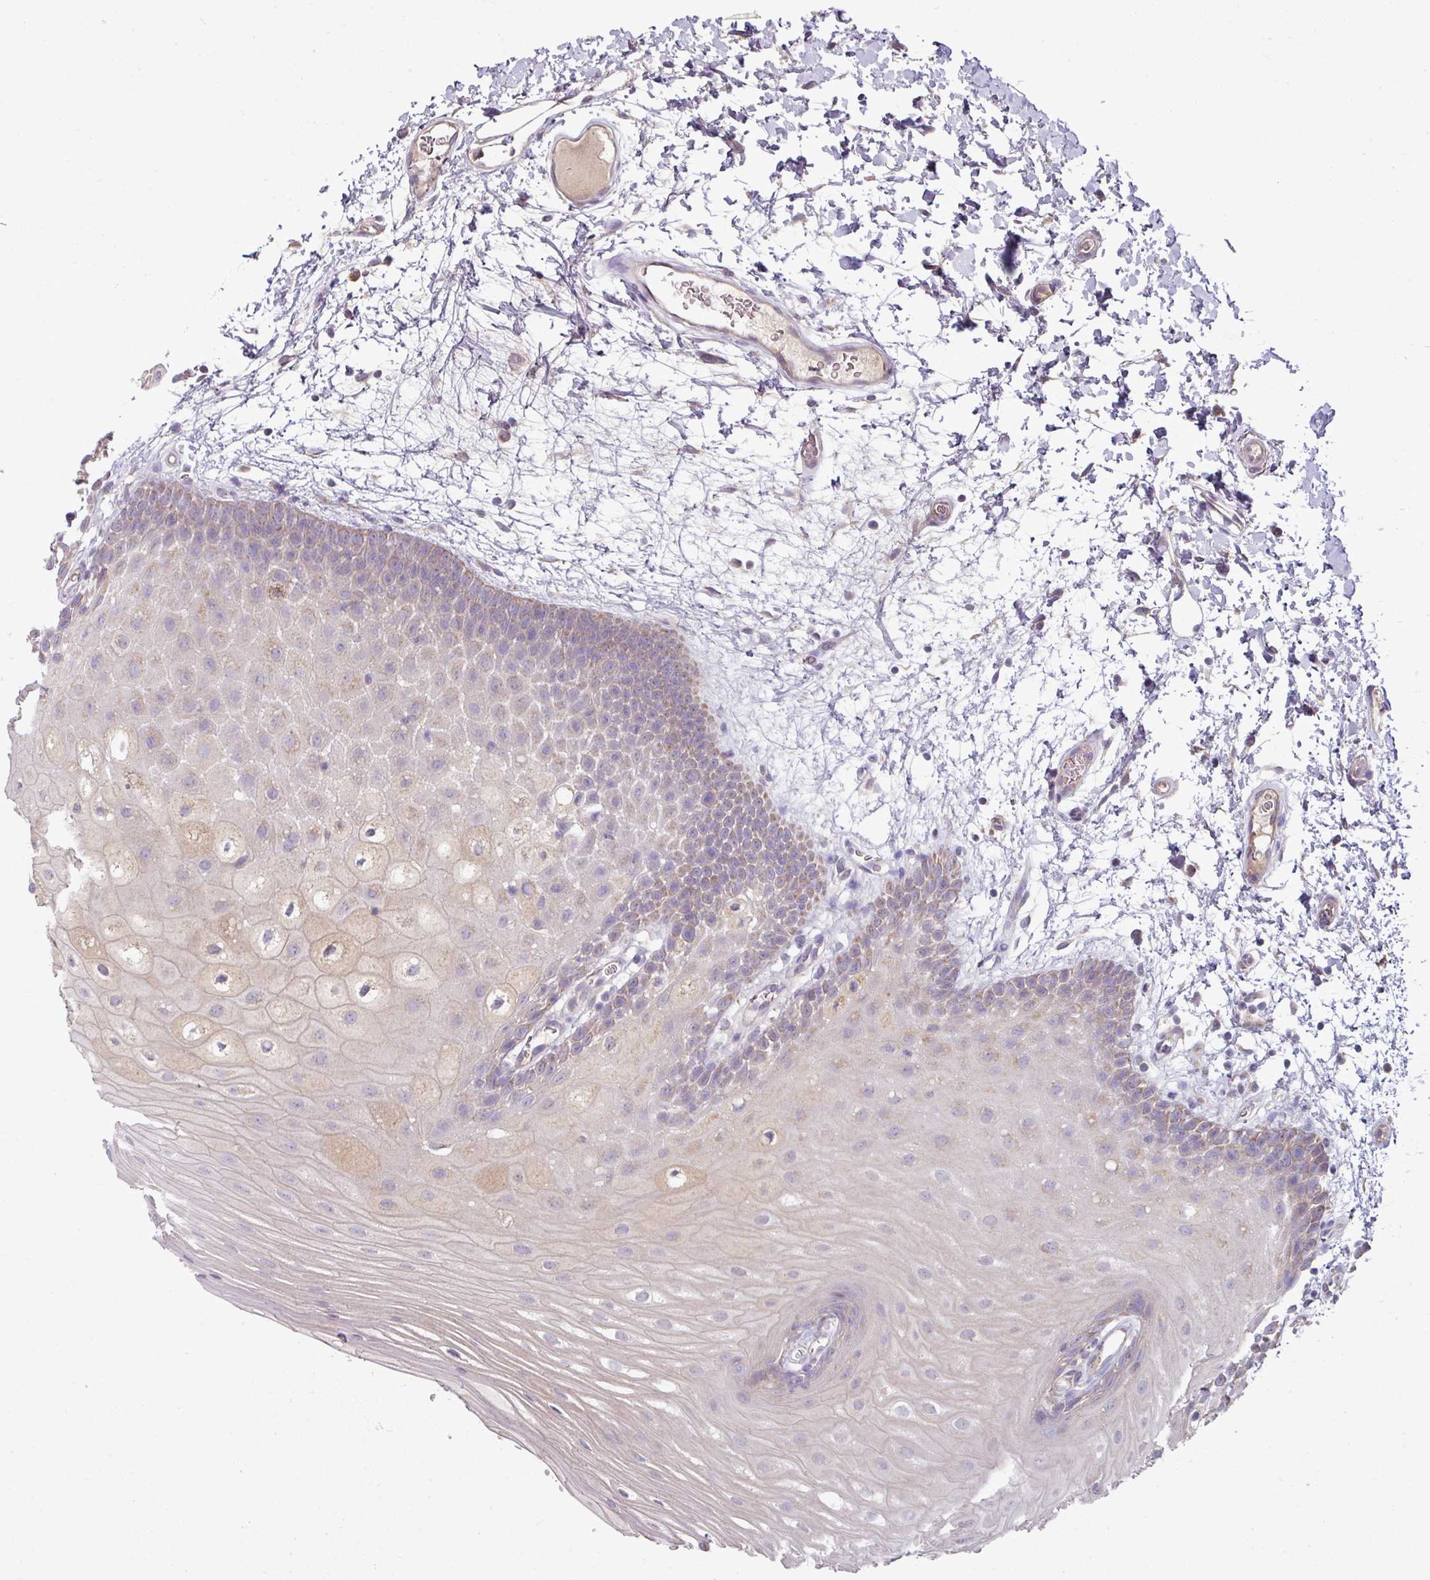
{"staining": {"intensity": "weak", "quantity": "25%-75%", "location": "cytoplasmic/membranous"}, "tissue": "oral mucosa", "cell_type": "Squamous epithelial cells", "image_type": "normal", "snomed": [{"axis": "morphology", "description": "Normal tissue, NOS"}, {"axis": "morphology", "description": "Squamous cell carcinoma, NOS"}, {"axis": "topography", "description": "Oral tissue"}, {"axis": "topography", "description": "Tounge, NOS"}, {"axis": "topography", "description": "Head-Neck"}], "caption": "Squamous epithelial cells show weak cytoplasmic/membranous staining in about 25%-75% of cells in benign oral mucosa. (DAB = brown stain, brightfield microscopy at high magnification).", "gene": "LRRC9", "patient": {"sex": "male", "age": 76}}